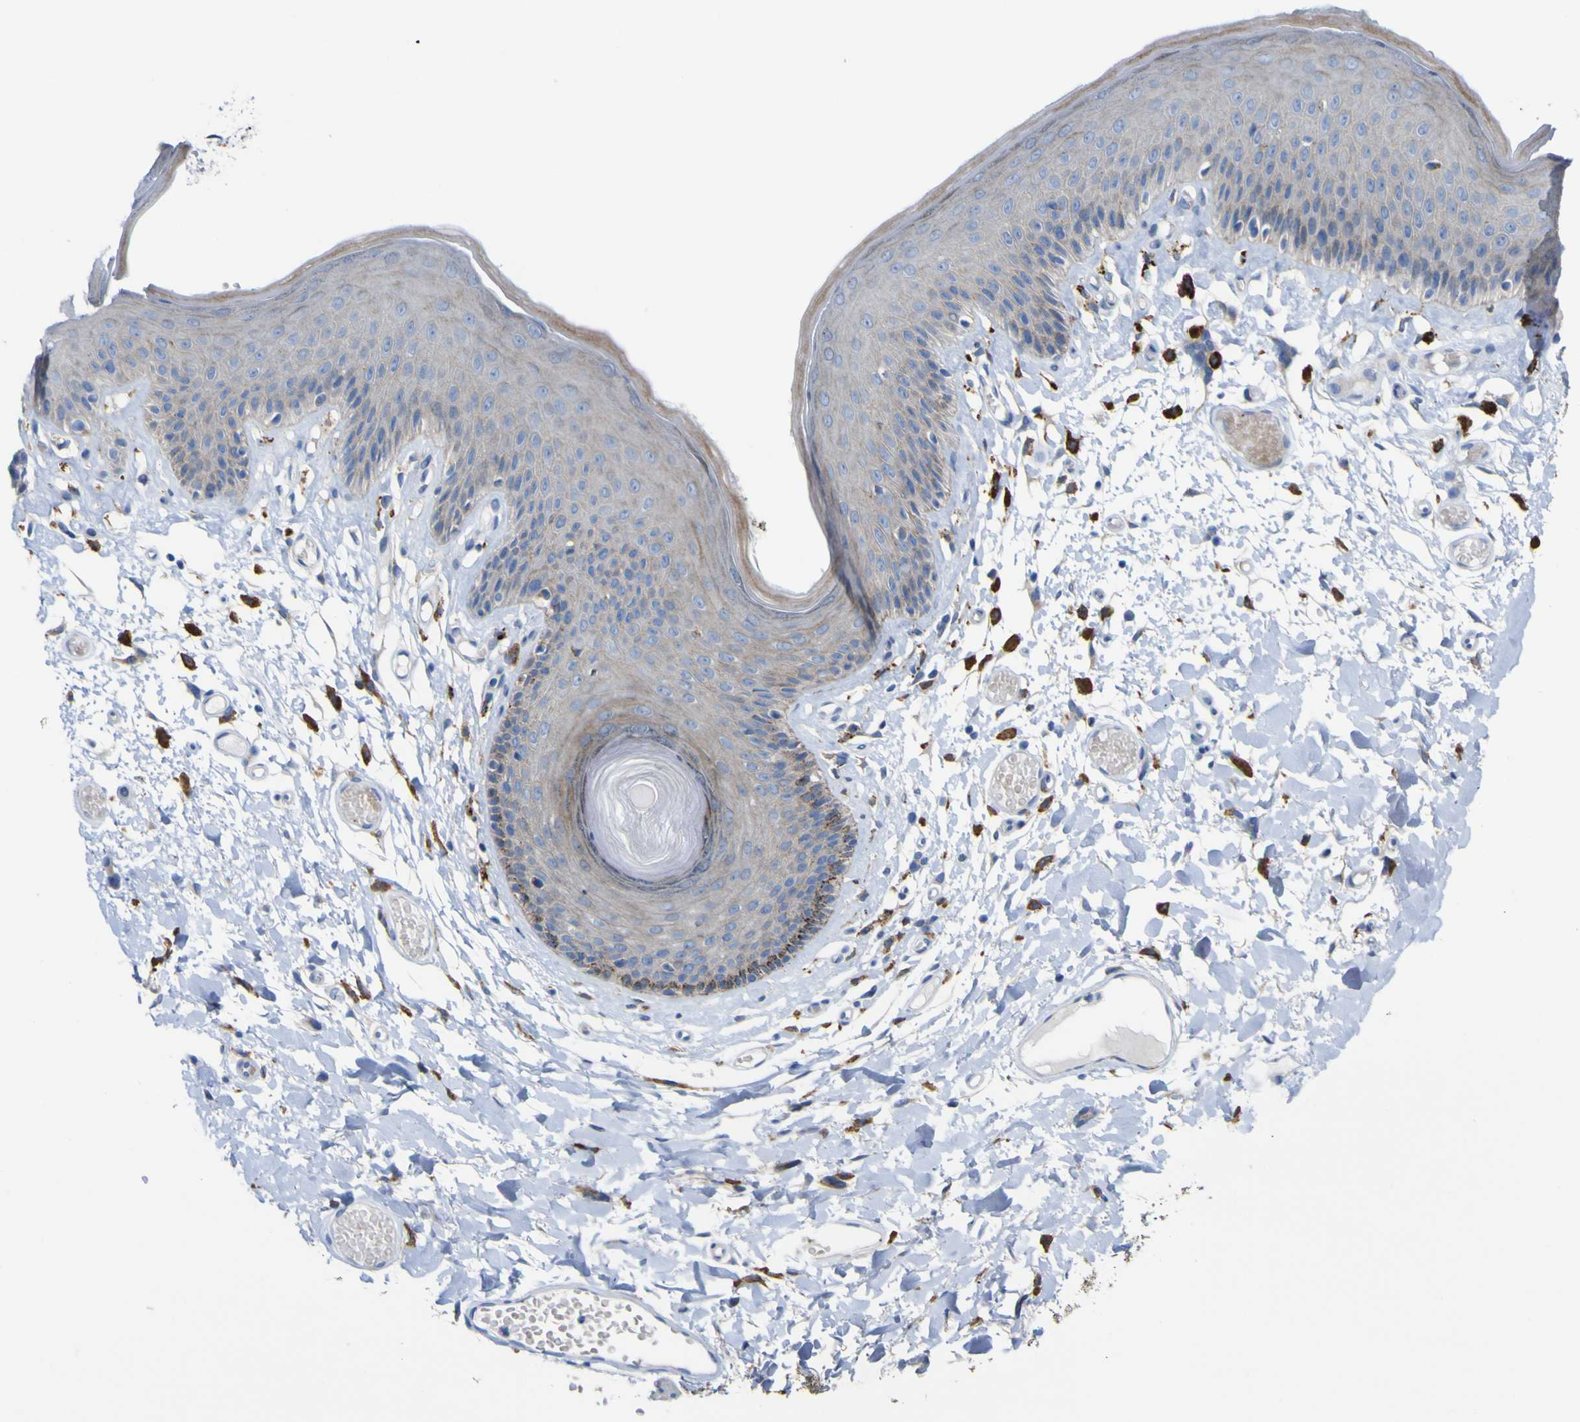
{"staining": {"intensity": "moderate", "quantity": "<25%", "location": "cytoplasmic/membranous"}, "tissue": "skin", "cell_type": "Epidermal cells", "image_type": "normal", "snomed": [{"axis": "morphology", "description": "Normal tissue, NOS"}, {"axis": "topography", "description": "Vulva"}], "caption": "About <25% of epidermal cells in unremarkable human skin demonstrate moderate cytoplasmic/membranous protein expression as visualized by brown immunohistochemical staining.", "gene": "PTPRF", "patient": {"sex": "female", "age": 73}}